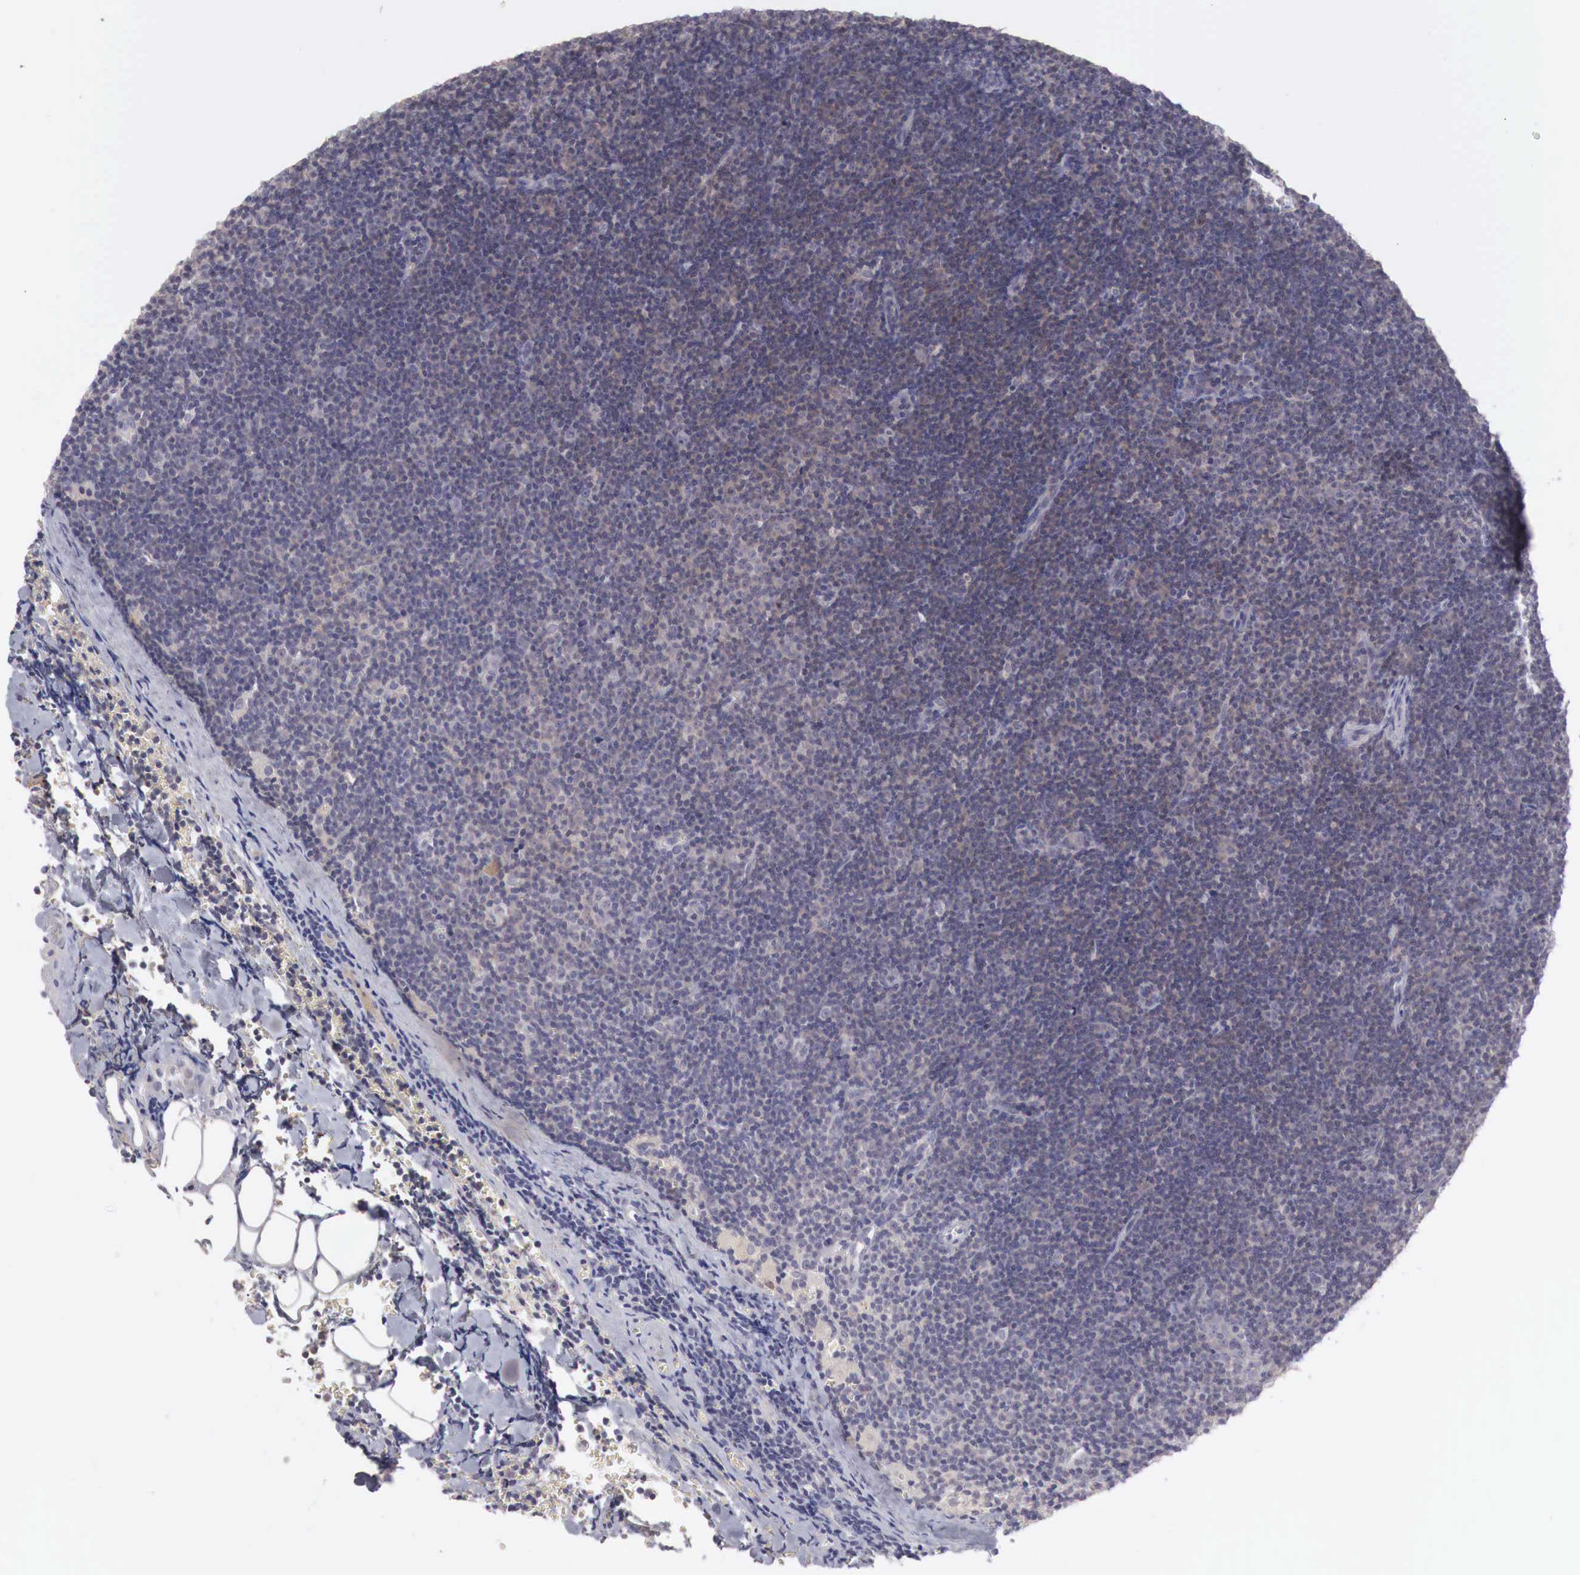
{"staining": {"intensity": "weak", "quantity": "25%-75%", "location": "cytoplasmic/membranous"}, "tissue": "lymphoma", "cell_type": "Tumor cells", "image_type": "cancer", "snomed": [{"axis": "morphology", "description": "Malignant lymphoma, non-Hodgkin's type, Low grade"}, {"axis": "topography", "description": "Lymph node"}], "caption": "Lymphoma was stained to show a protein in brown. There is low levels of weak cytoplasmic/membranous expression in about 25%-75% of tumor cells.", "gene": "GATA1", "patient": {"sex": "male", "age": 57}}